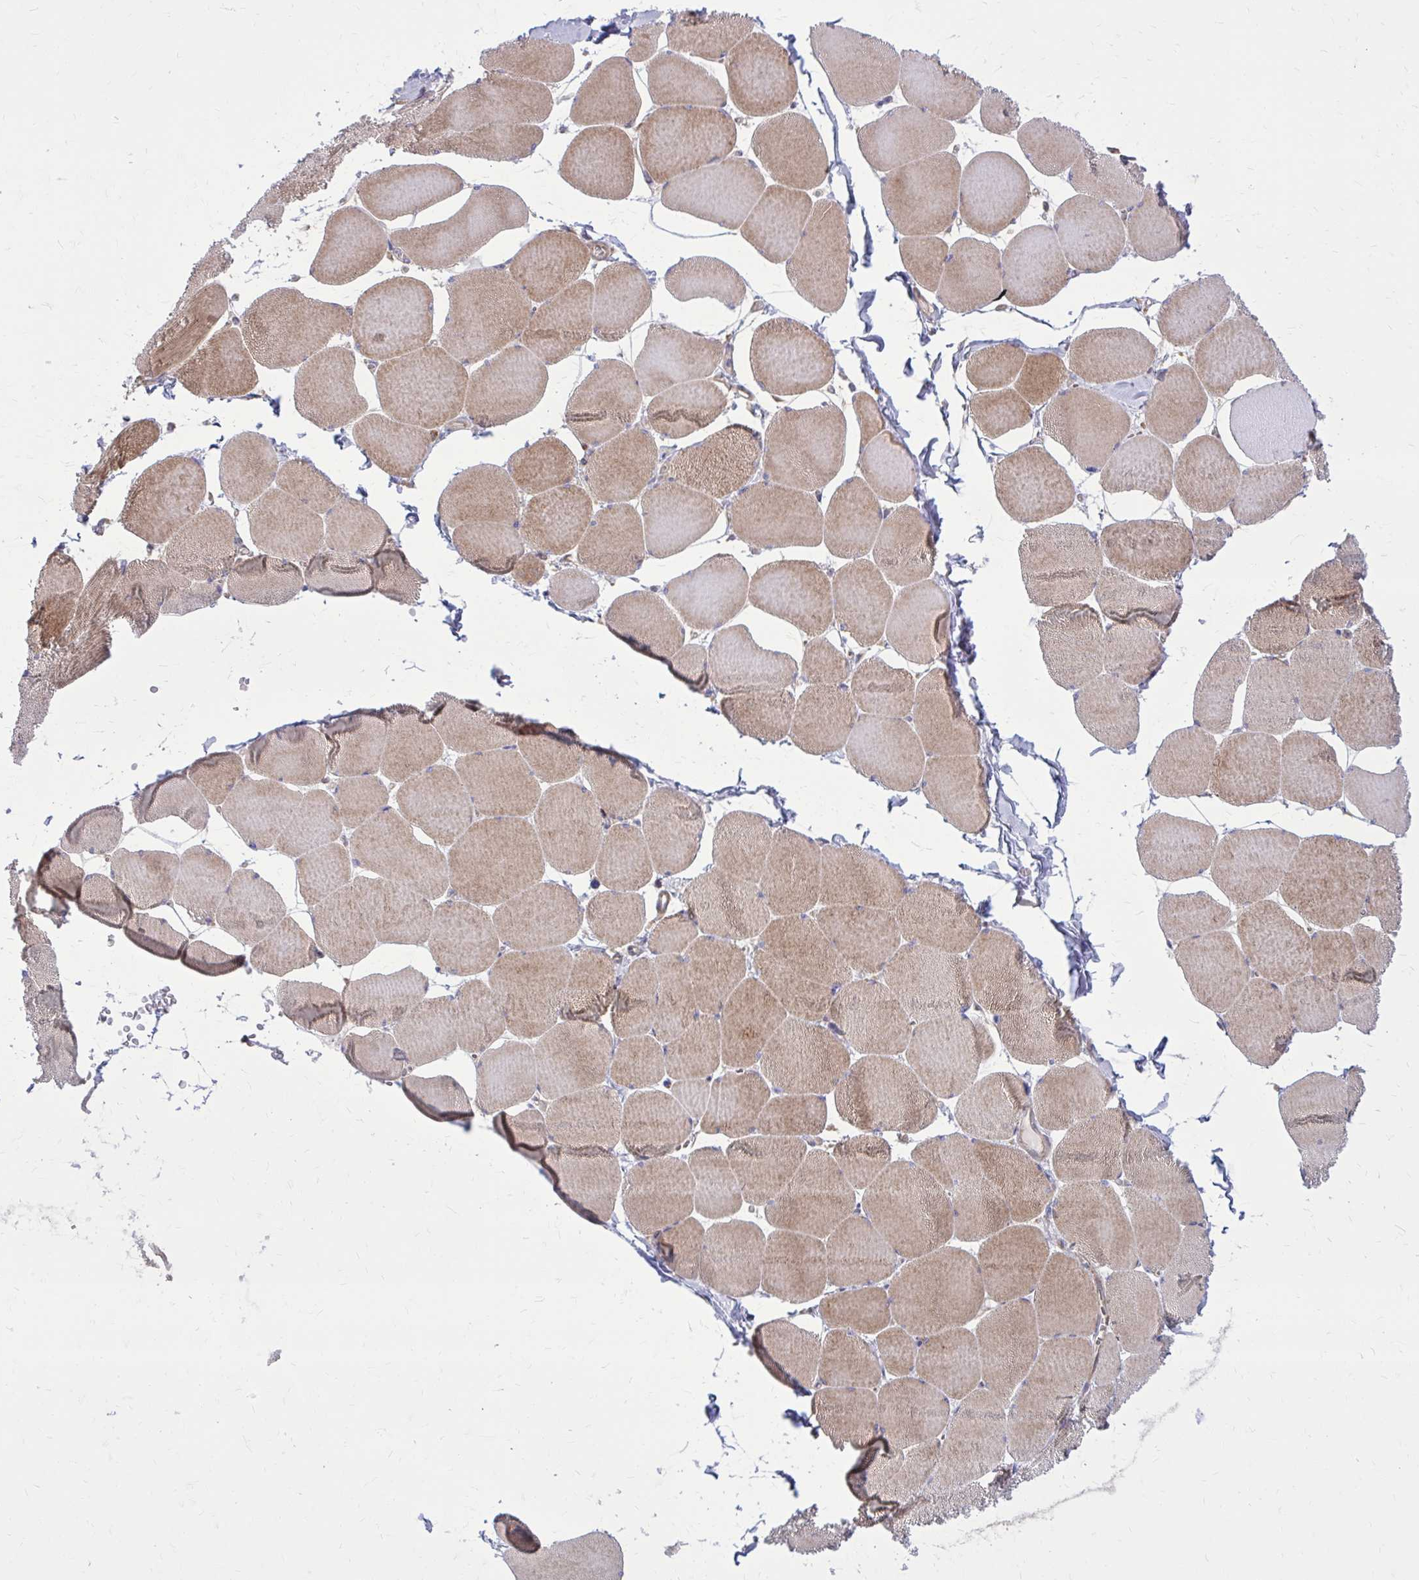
{"staining": {"intensity": "moderate", "quantity": ">75%", "location": "cytoplasmic/membranous"}, "tissue": "skeletal muscle", "cell_type": "Myocytes", "image_type": "normal", "snomed": [{"axis": "morphology", "description": "Normal tissue, NOS"}, {"axis": "topography", "description": "Skeletal muscle"}], "caption": "Skeletal muscle was stained to show a protein in brown. There is medium levels of moderate cytoplasmic/membranous staining in about >75% of myocytes. (DAB IHC, brown staining for protein, blue staining for nuclei).", "gene": "FAP", "patient": {"sex": "female", "age": 75}}